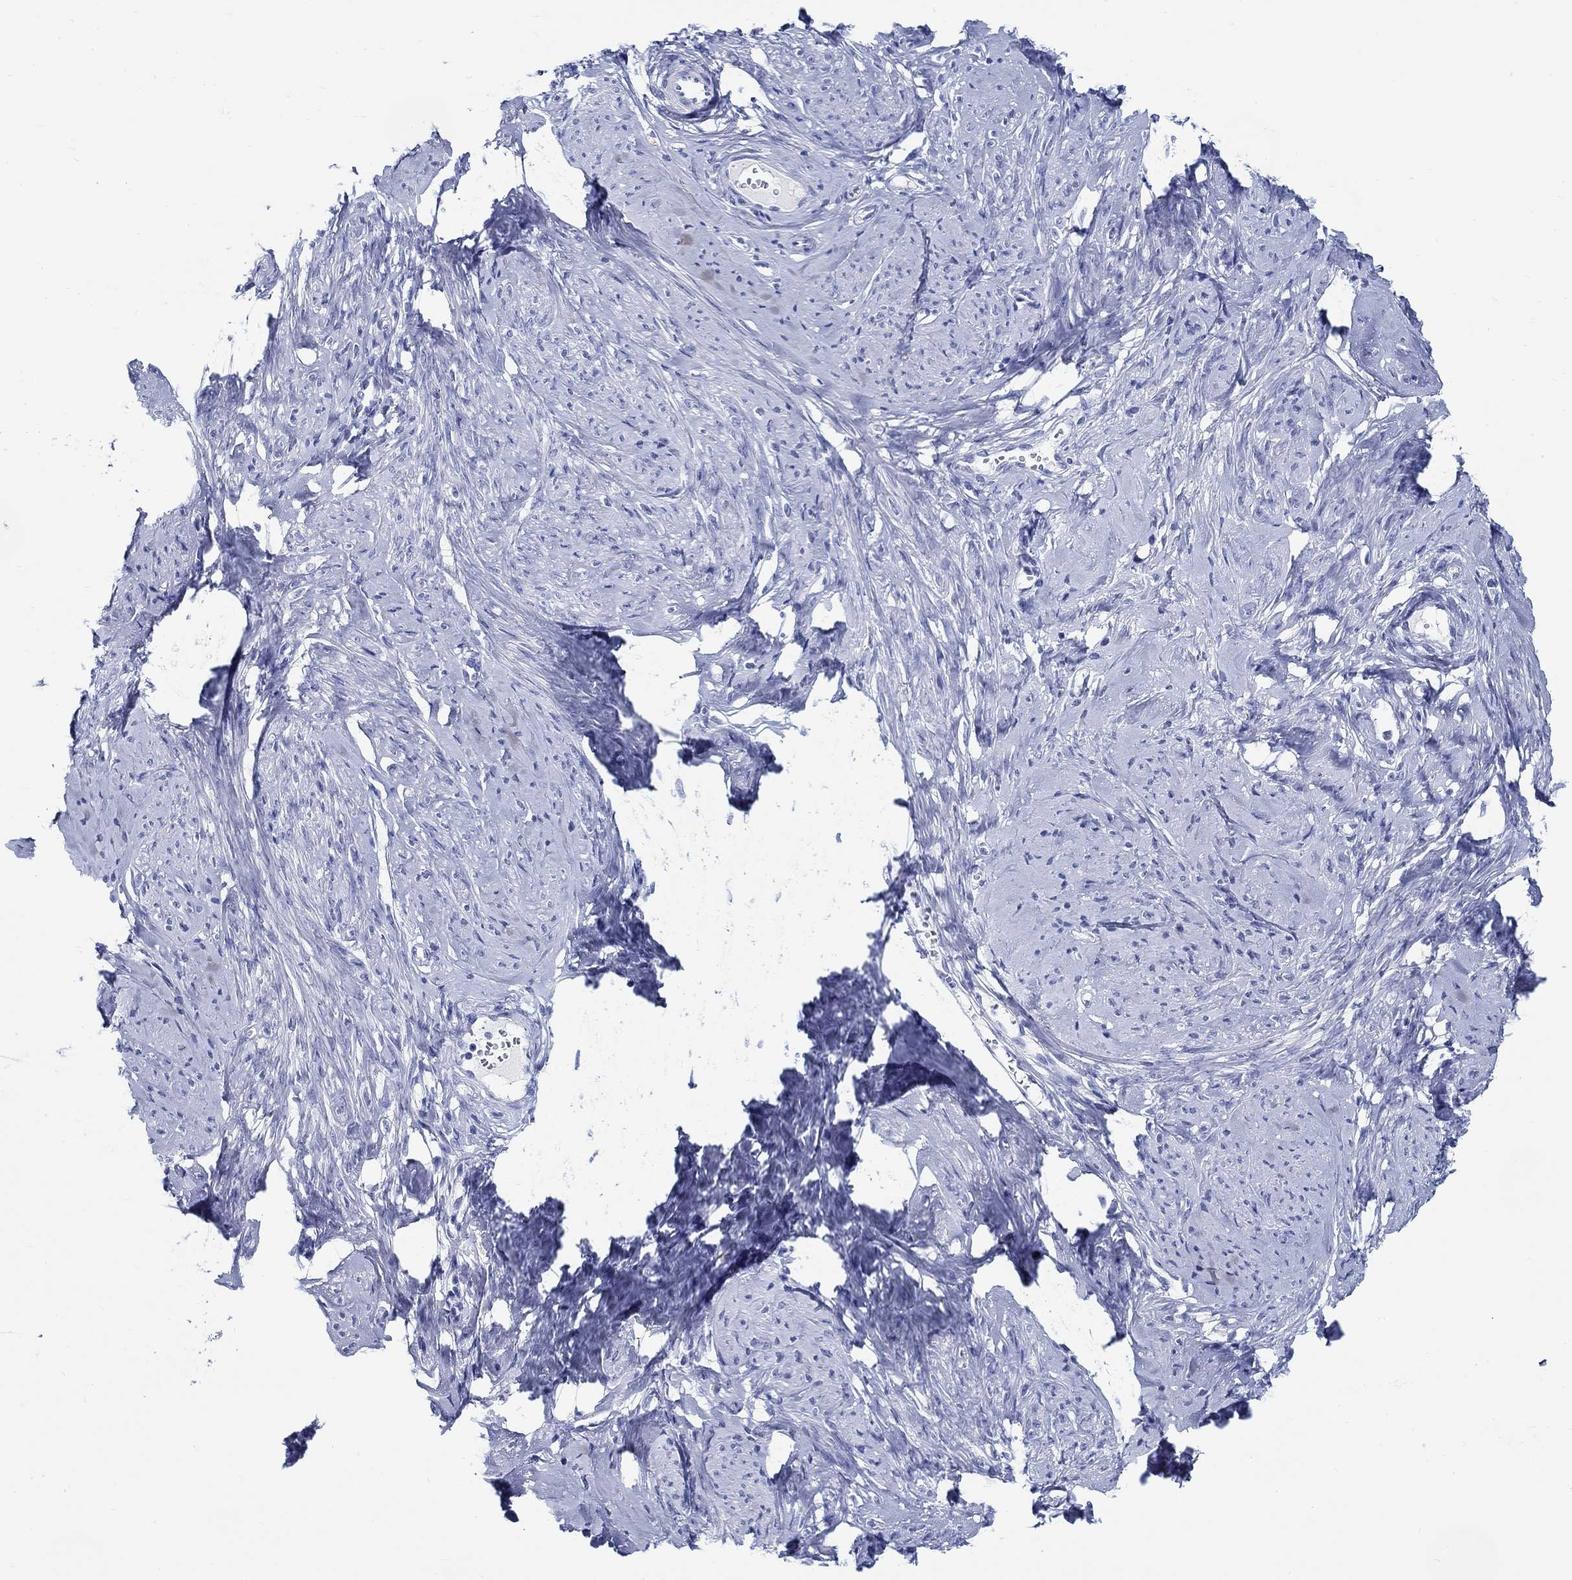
{"staining": {"intensity": "negative", "quantity": "none", "location": "none"}, "tissue": "smooth muscle", "cell_type": "Smooth muscle cells", "image_type": "normal", "snomed": [{"axis": "morphology", "description": "Normal tissue, NOS"}, {"axis": "topography", "description": "Smooth muscle"}], "caption": "A photomicrograph of smooth muscle stained for a protein shows no brown staining in smooth muscle cells.", "gene": "FBXO2", "patient": {"sex": "female", "age": 48}}